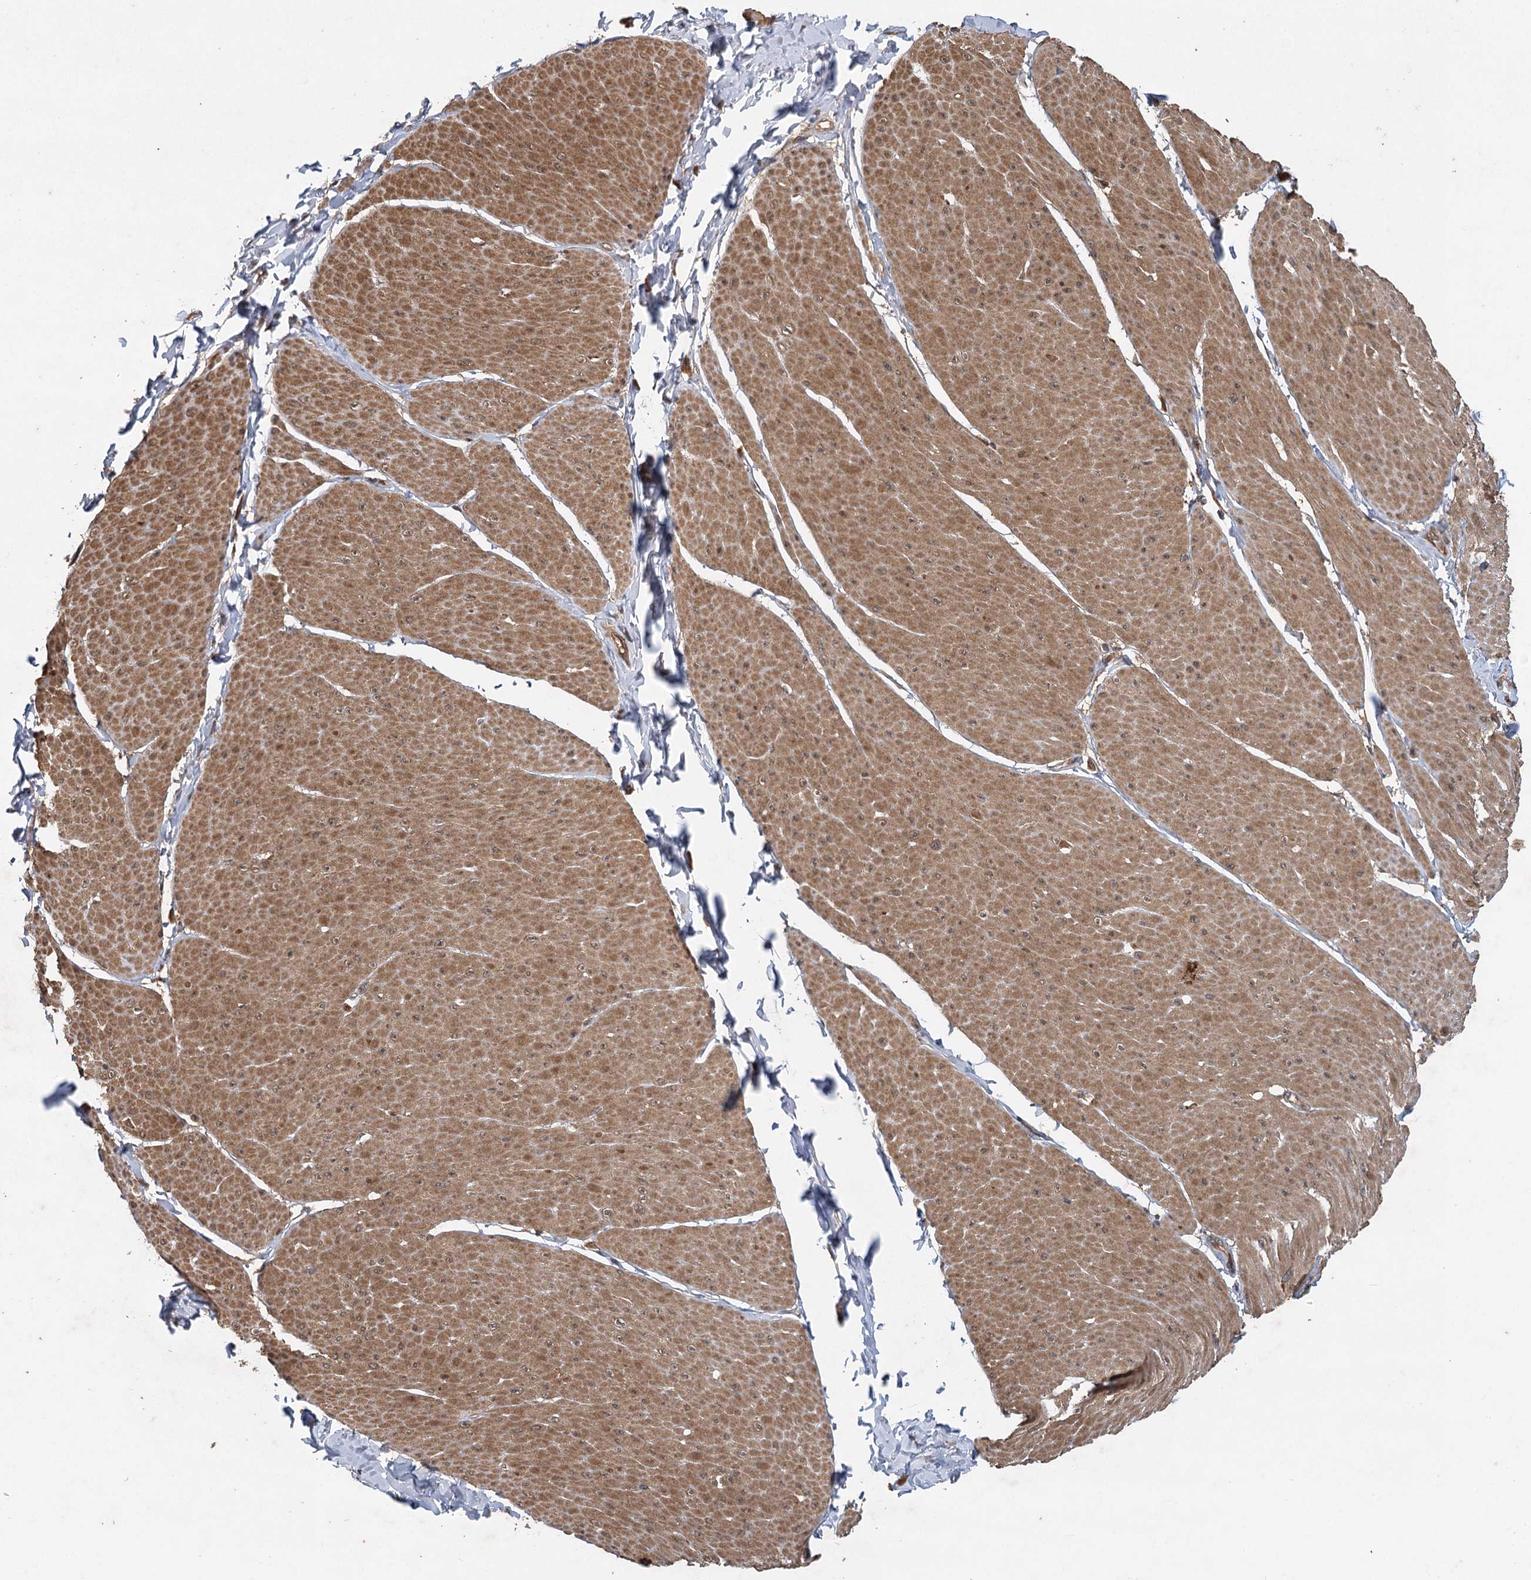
{"staining": {"intensity": "moderate", "quantity": ">75%", "location": "cytoplasmic/membranous"}, "tissue": "smooth muscle", "cell_type": "Smooth muscle cells", "image_type": "normal", "snomed": [{"axis": "morphology", "description": "Urothelial carcinoma, High grade"}, {"axis": "topography", "description": "Urinary bladder"}], "caption": "Human smooth muscle stained with a brown dye reveals moderate cytoplasmic/membranous positive expression in about >75% of smooth muscle cells.", "gene": "INSIG2", "patient": {"sex": "male", "age": 46}}